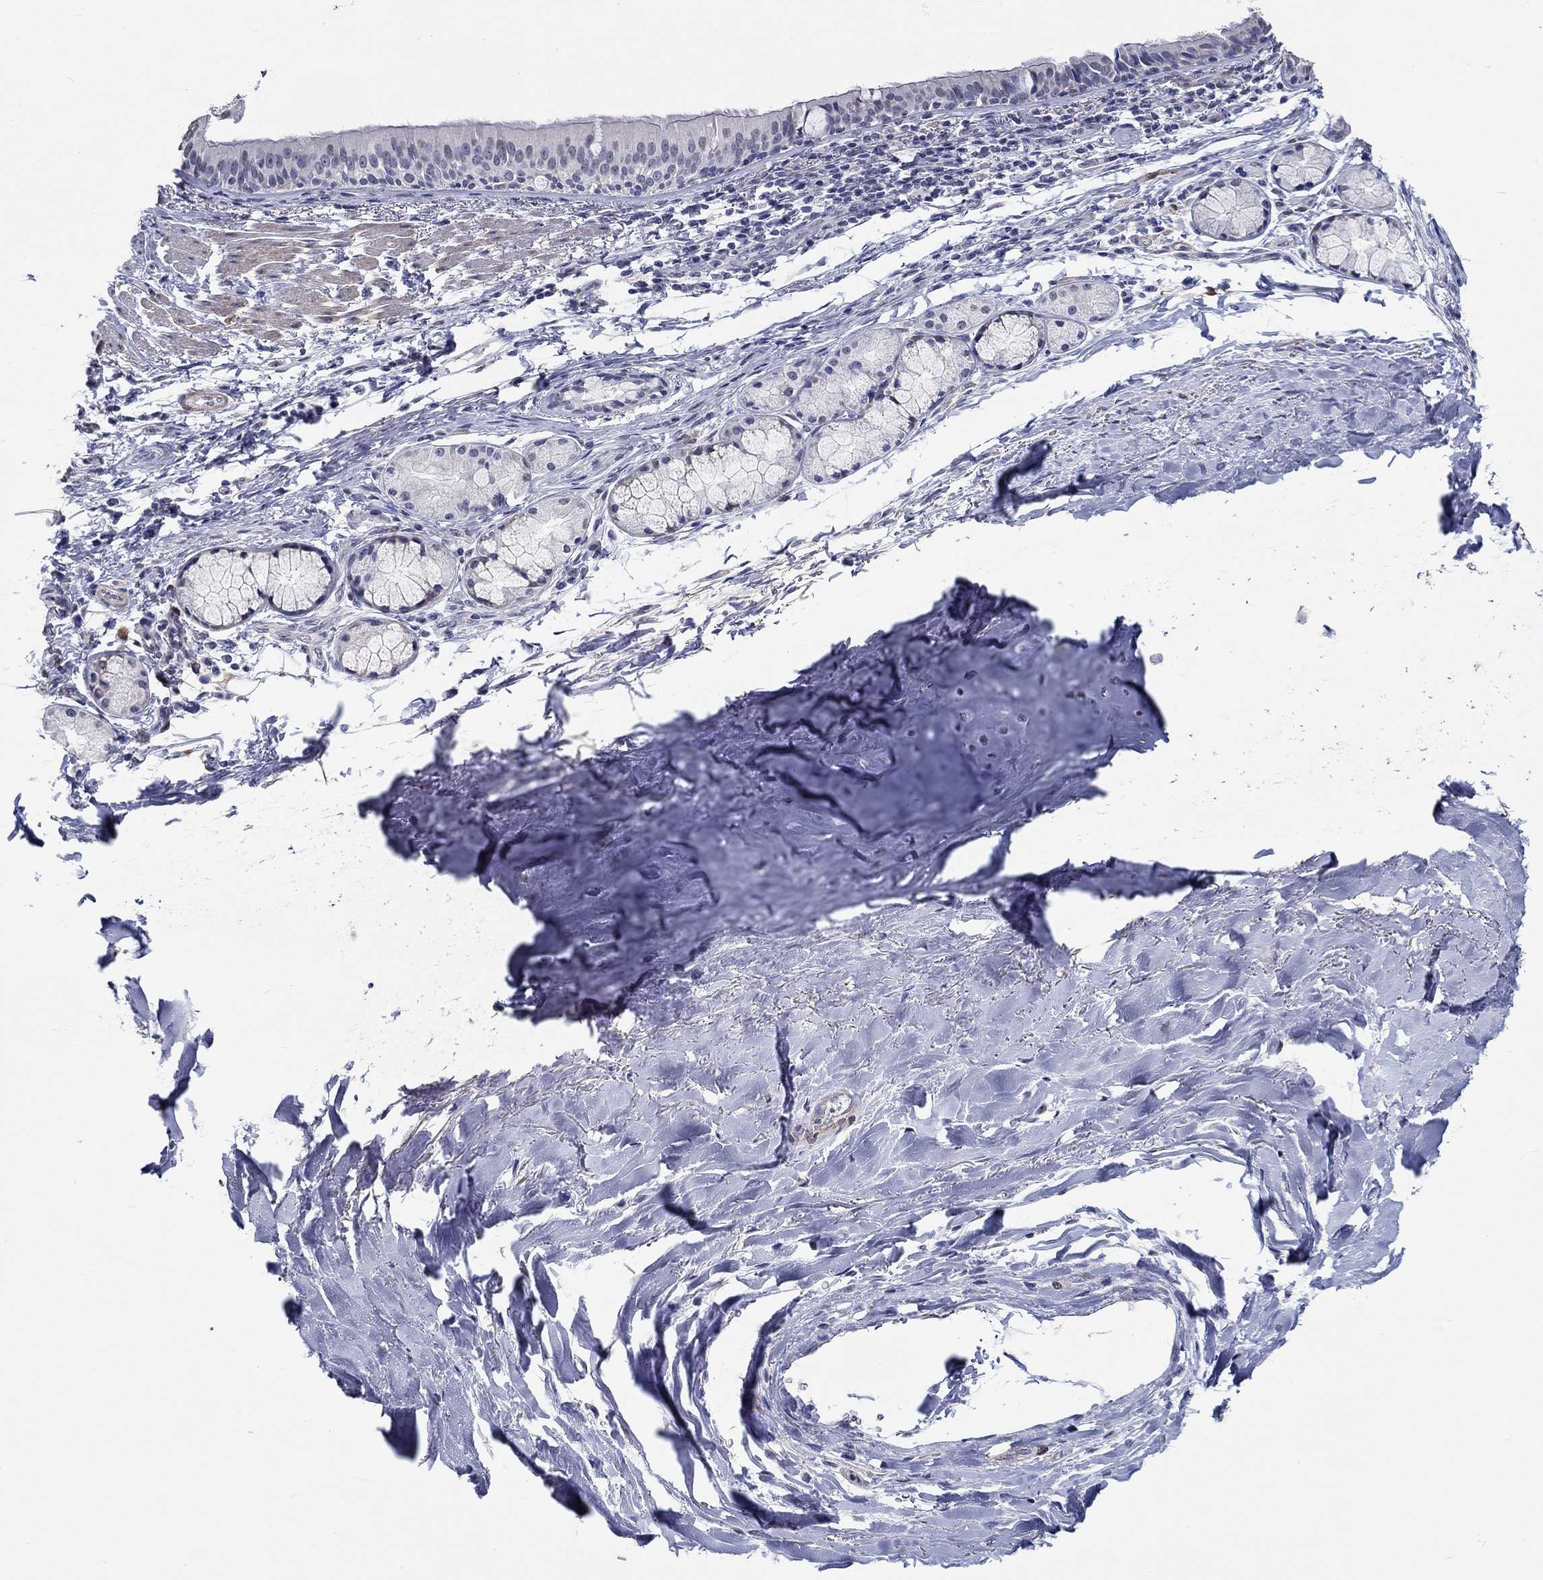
{"staining": {"intensity": "negative", "quantity": "none", "location": "none"}, "tissue": "bronchus", "cell_type": "Respiratory epithelial cells", "image_type": "normal", "snomed": [{"axis": "morphology", "description": "Normal tissue, NOS"}, {"axis": "morphology", "description": "Squamous cell carcinoma, NOS"}, {"axis": "topography", "description": "Bronchus"}, {"axis": "topography", "description": "Lung"}], "caption": "Immunohistochemistry histopathology image of normal bronchus: bronchus stained with DAB (3,3'-diaminobenzidine) displays no significant protein staining in respiratory epithelial cells. (DAB immunohistochemistry visualized using brightfield microscopy, high magnification).", "gene": "PDE1B", "patient": {"sex": "male", "age": 69}}